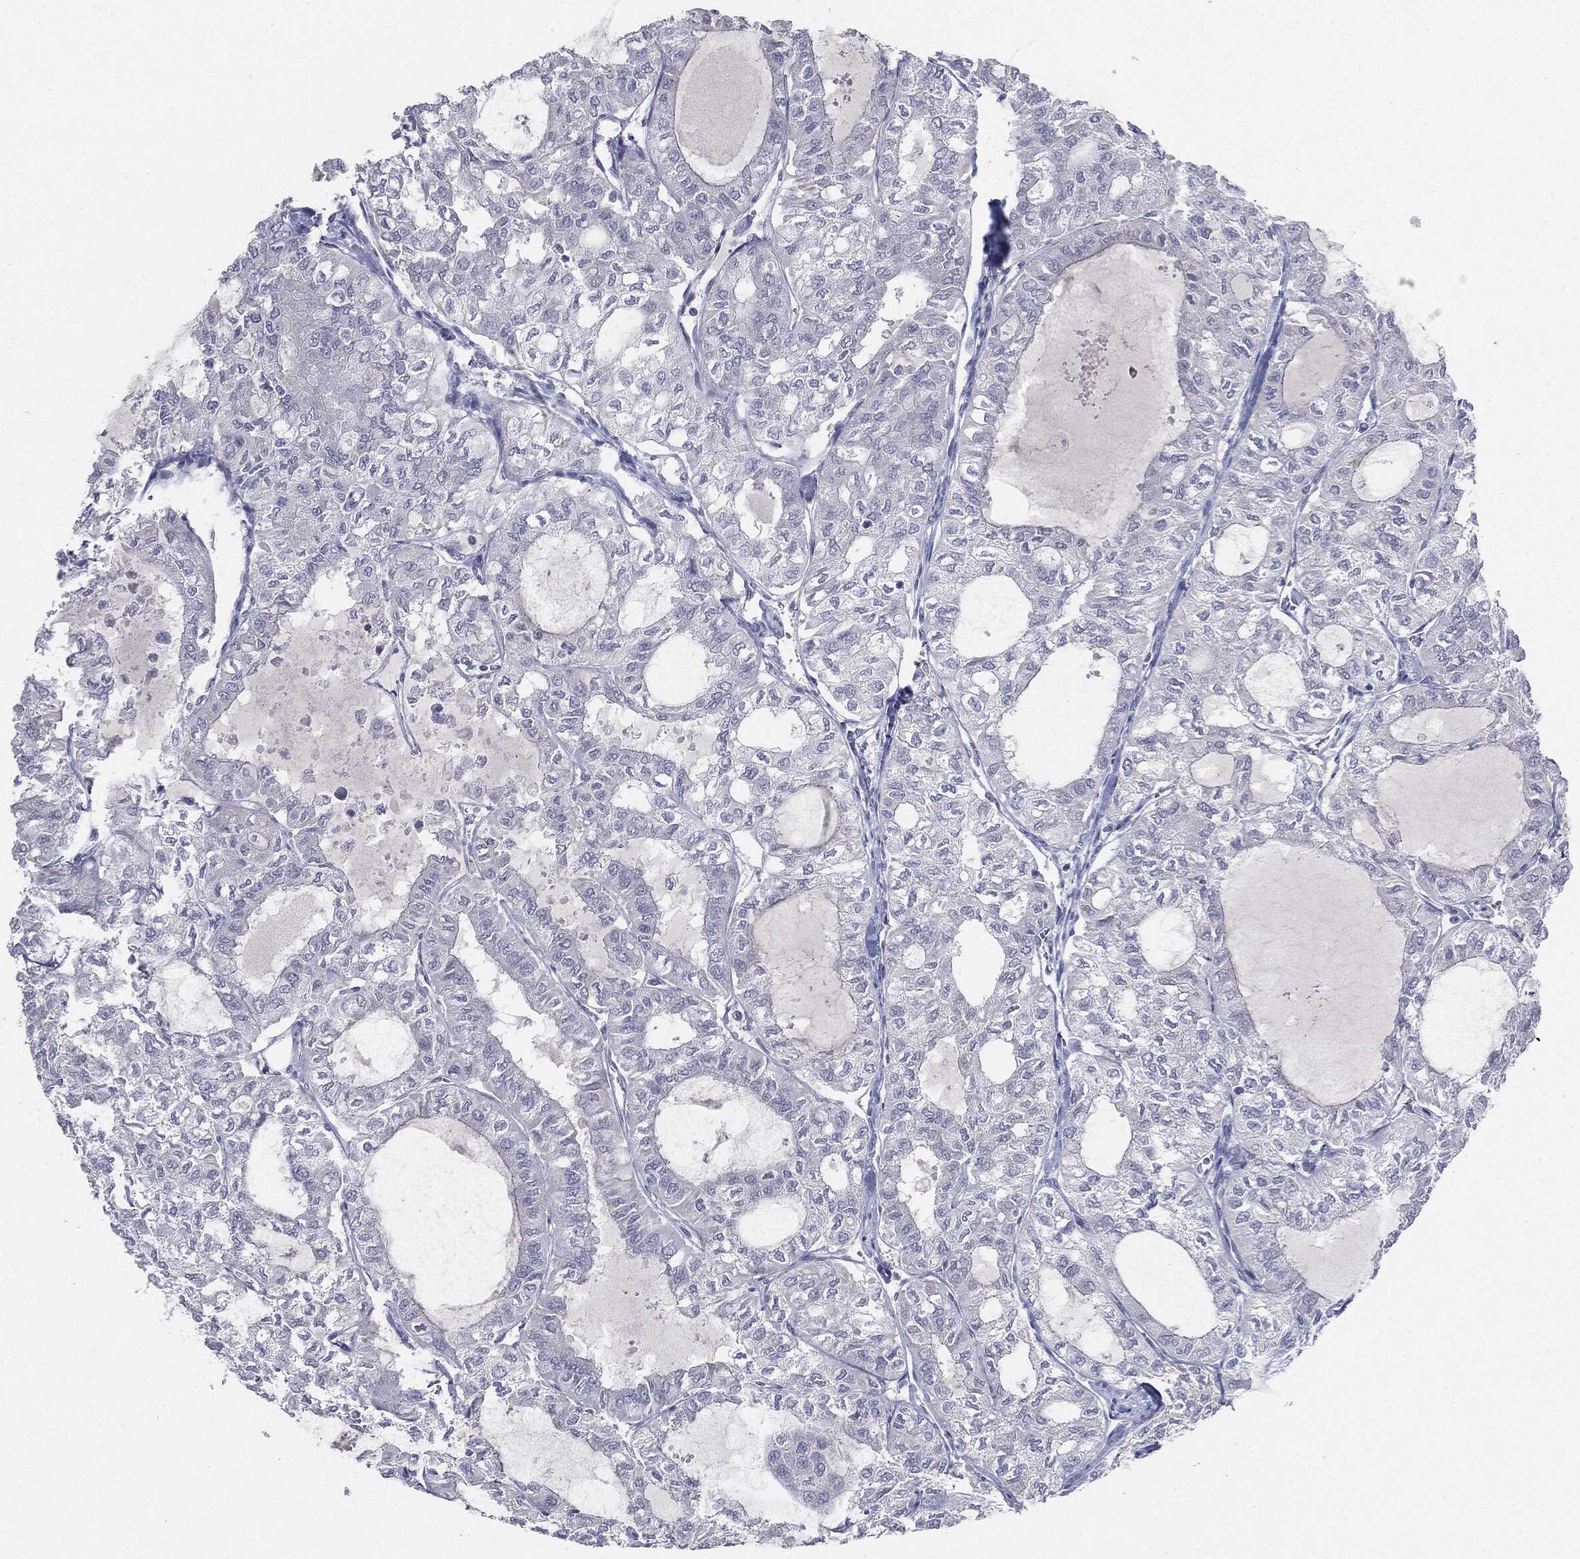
{"staining": {"intensity": "negative", "quantity": "none", "location": "none"}, "tissue": "thyroid cancer", "cell_type": "Tumor cells", "image_type": "cancer", "snomed": [{"axis": "morphology", "description": "Follicular adenoma carcinoma, NOS"}, {"axis": "topography", "description": "Thyroid gland"}], "caption": "Immunohistochemistry (IHC) histopathology image of neoplastic tissue: thyroid cancer stained with DAB (3,3'-diaminobenzidine) shows no significant protein positivity in tumor cells. The staining was performed using DAB (3,3'-diaminobenzidine) to visualize the protein expression in brown, while the nuclei were stained in blue with hematoxylin (Magnification: 20x).", "gene": "CGB1", "patient": {"sex": "male", "age": 75}}